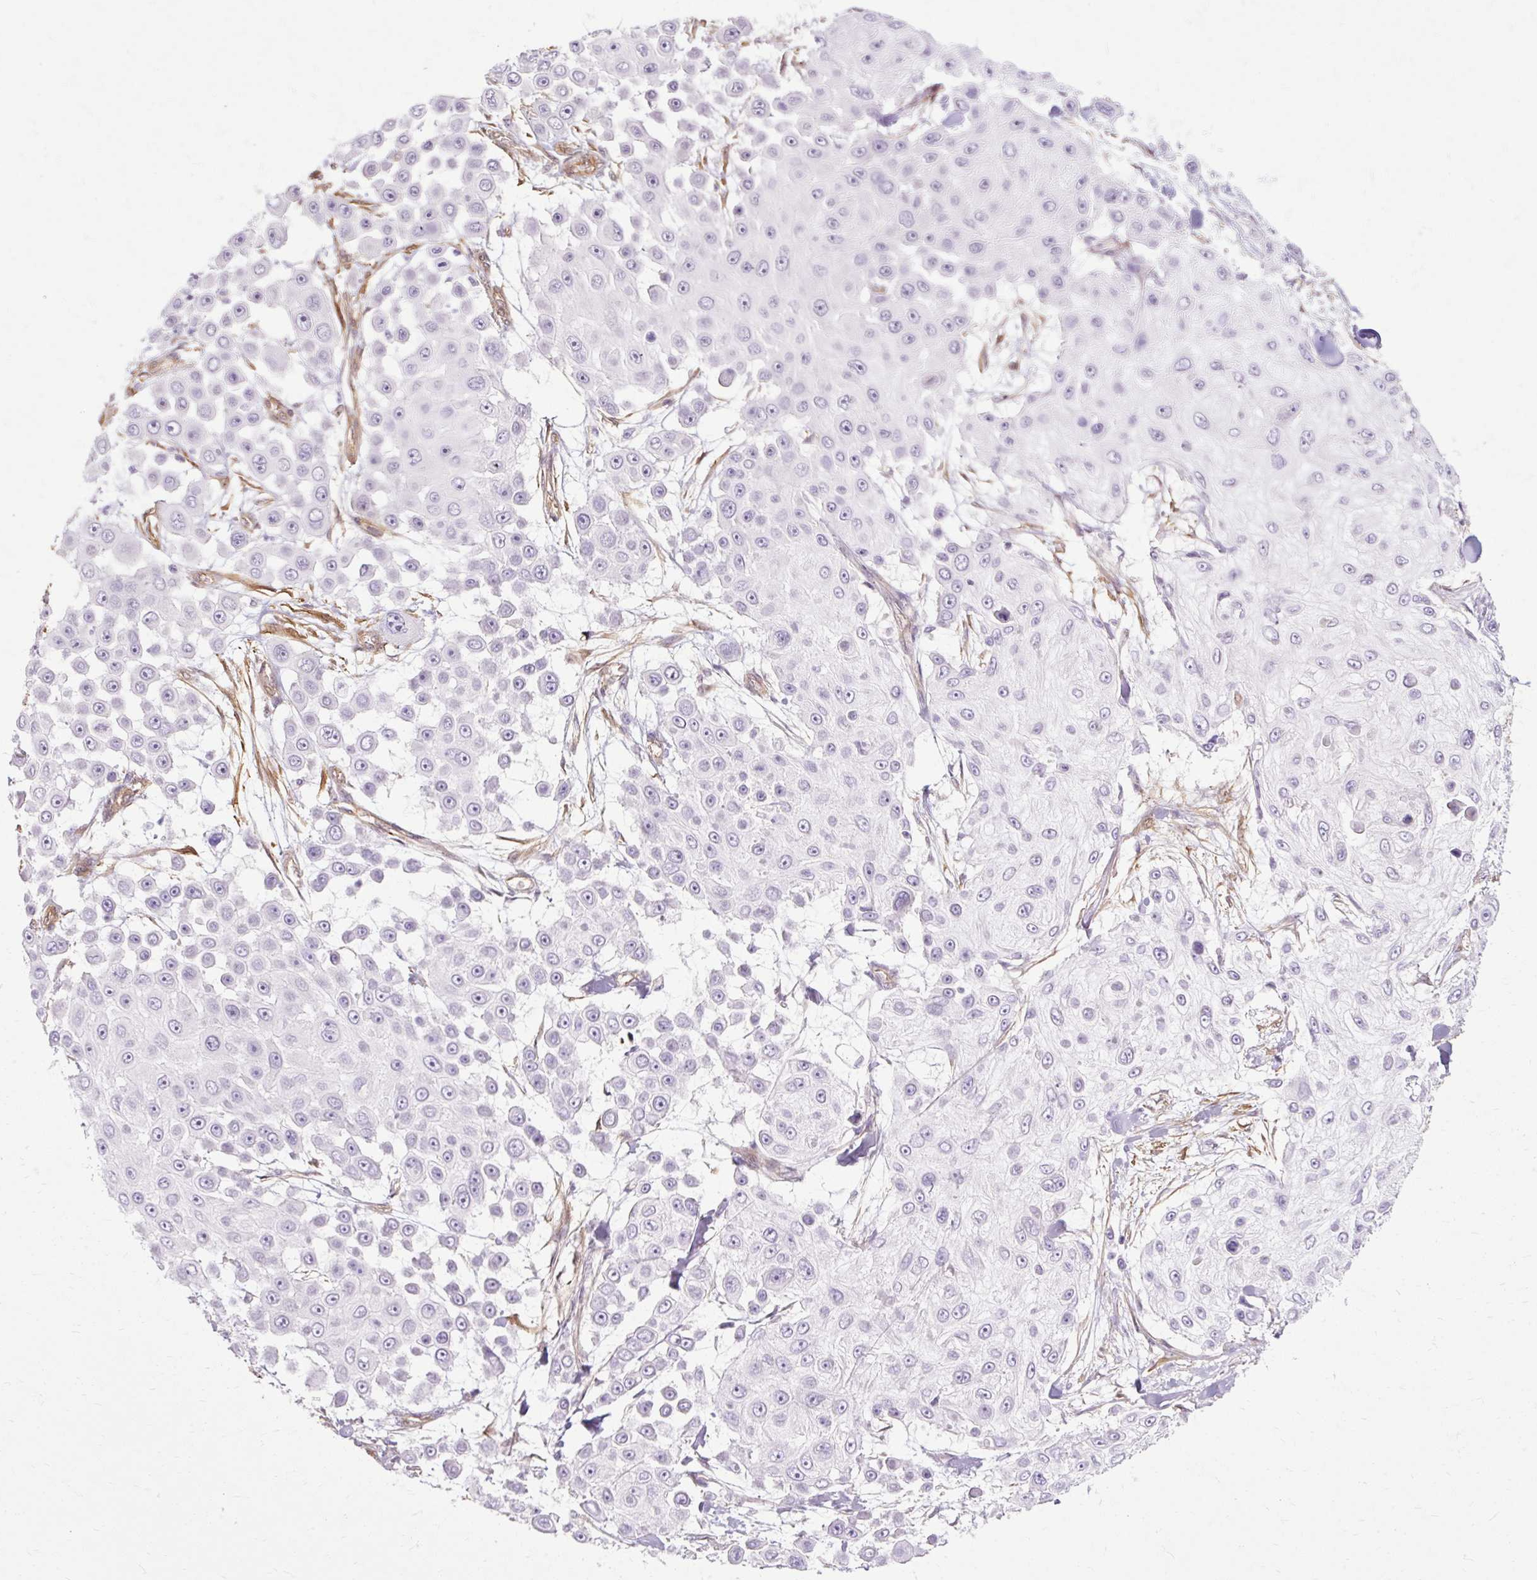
{"staining": {"intensity": "negative", "quantity": "none", "location": "none"}, "tissue": "skin cancer", "cell_type": "Tumor cells", "image_type": "cancer", "snomed": [{"axis": "morphology", "description": "Squamous cell carcinoma, NOS"}, {"axis": "topography", "description": "Skin"}], "caption": "High power microscopy micrograph of an IHC image of skin cancer, revealing no significant expression in tumor cells. The staining is performed using DAB brown chromogen with nuclei counter-stained in using hematoxylin.", "gene": "CNN3", "patient": {"sex": "male", "age": 67}}